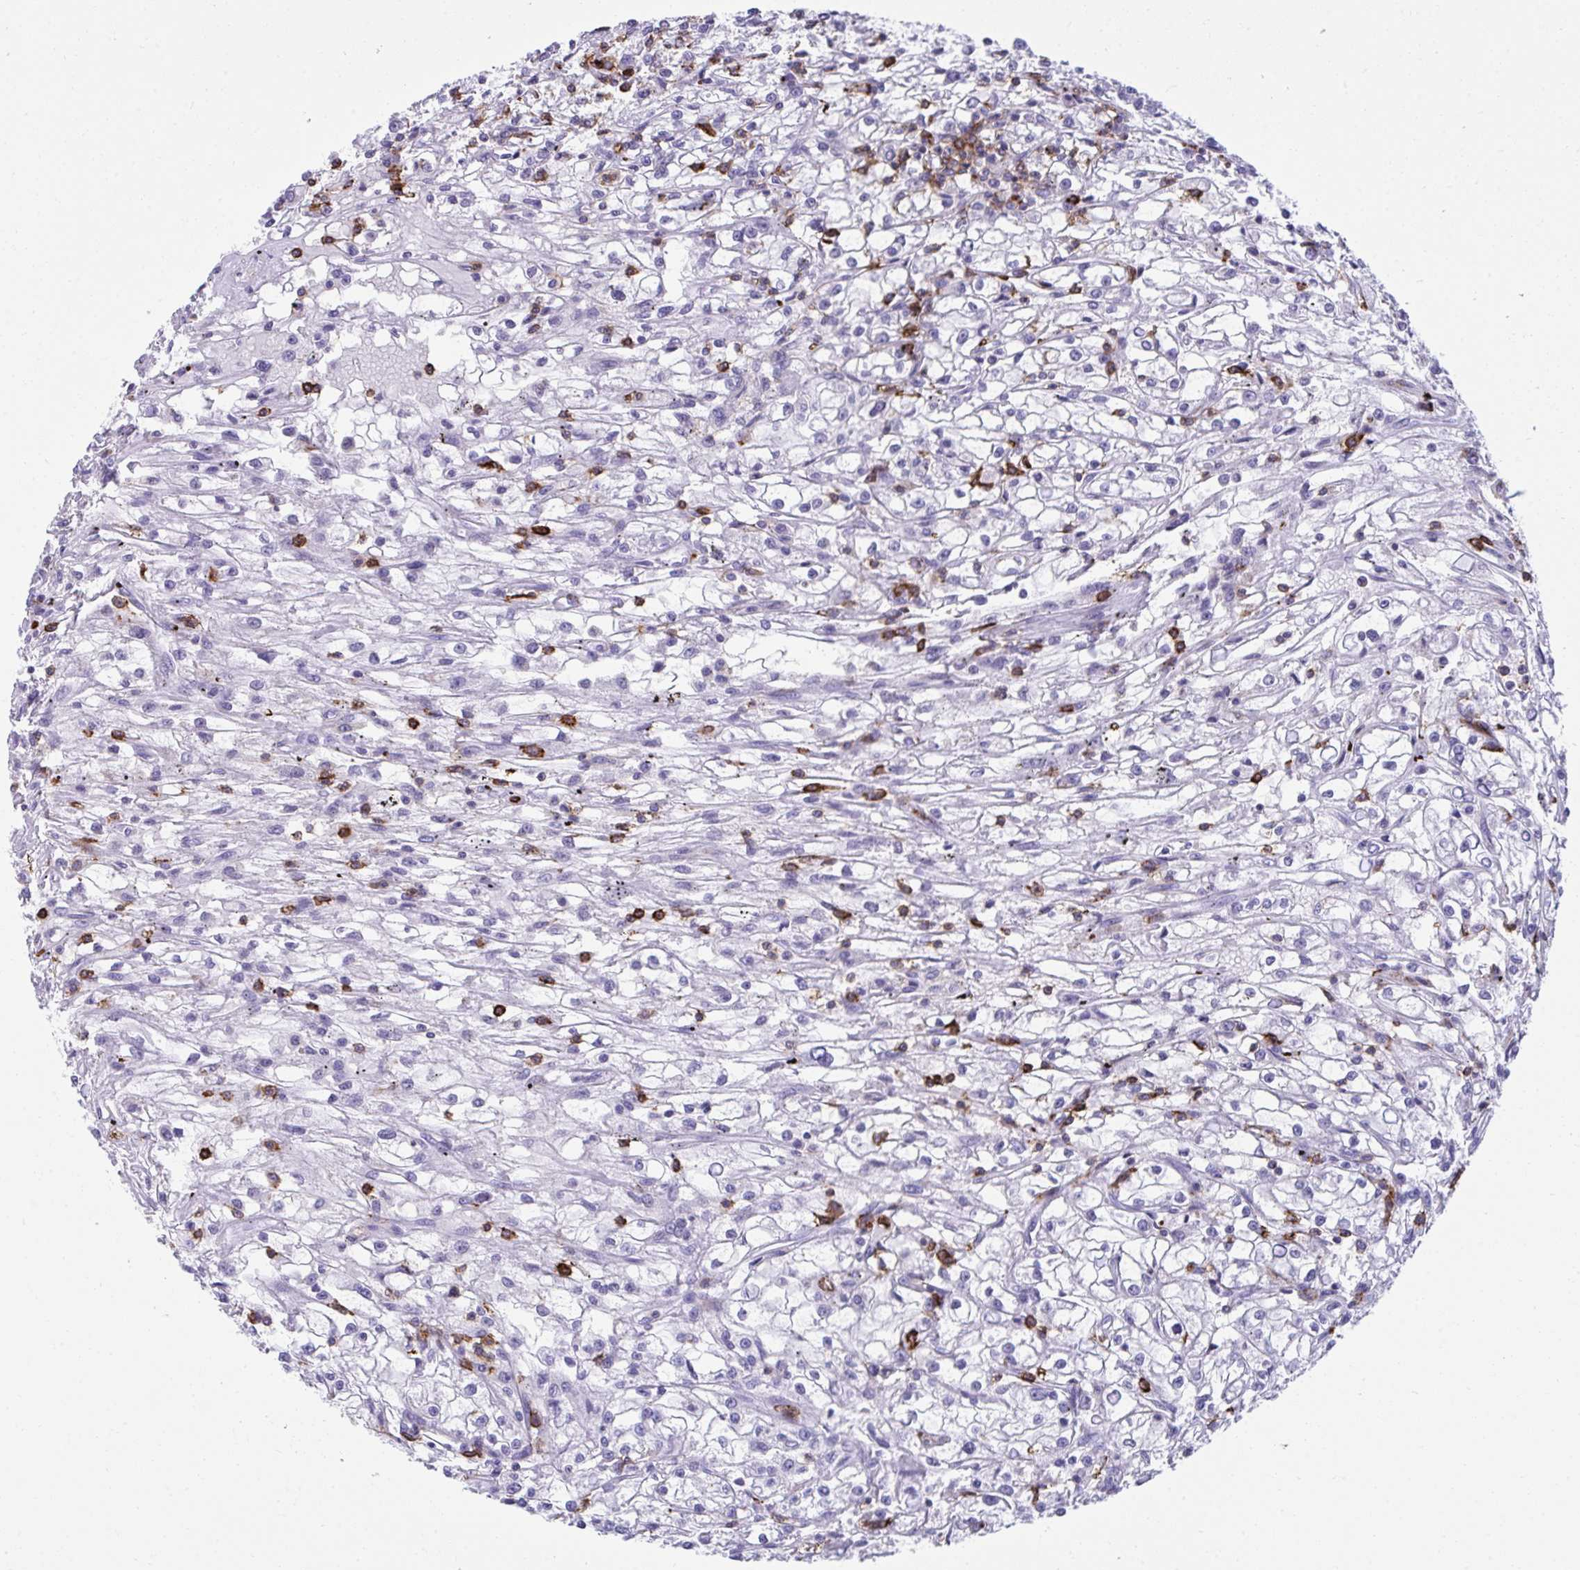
{"staining": {"intensity": "negative", "quantity": "none", "location": "none"}, "tissue": "renal cancer", "cell_type": "Tumor cells", "image_type": "cancer", "snomed": [{"axis": "morphology", "description": "Adenocarcinoma, NOS"}, {"axis": "topography", "description": "Kidney"}], "caption": "There is no significant expression in tumor cells of renal cancer (adenocarcinoma). (Brightfield microscopy of DAB IHC at high magnification).", "gene": "SPN", "patient": {"sex": "female", "age": 59}}